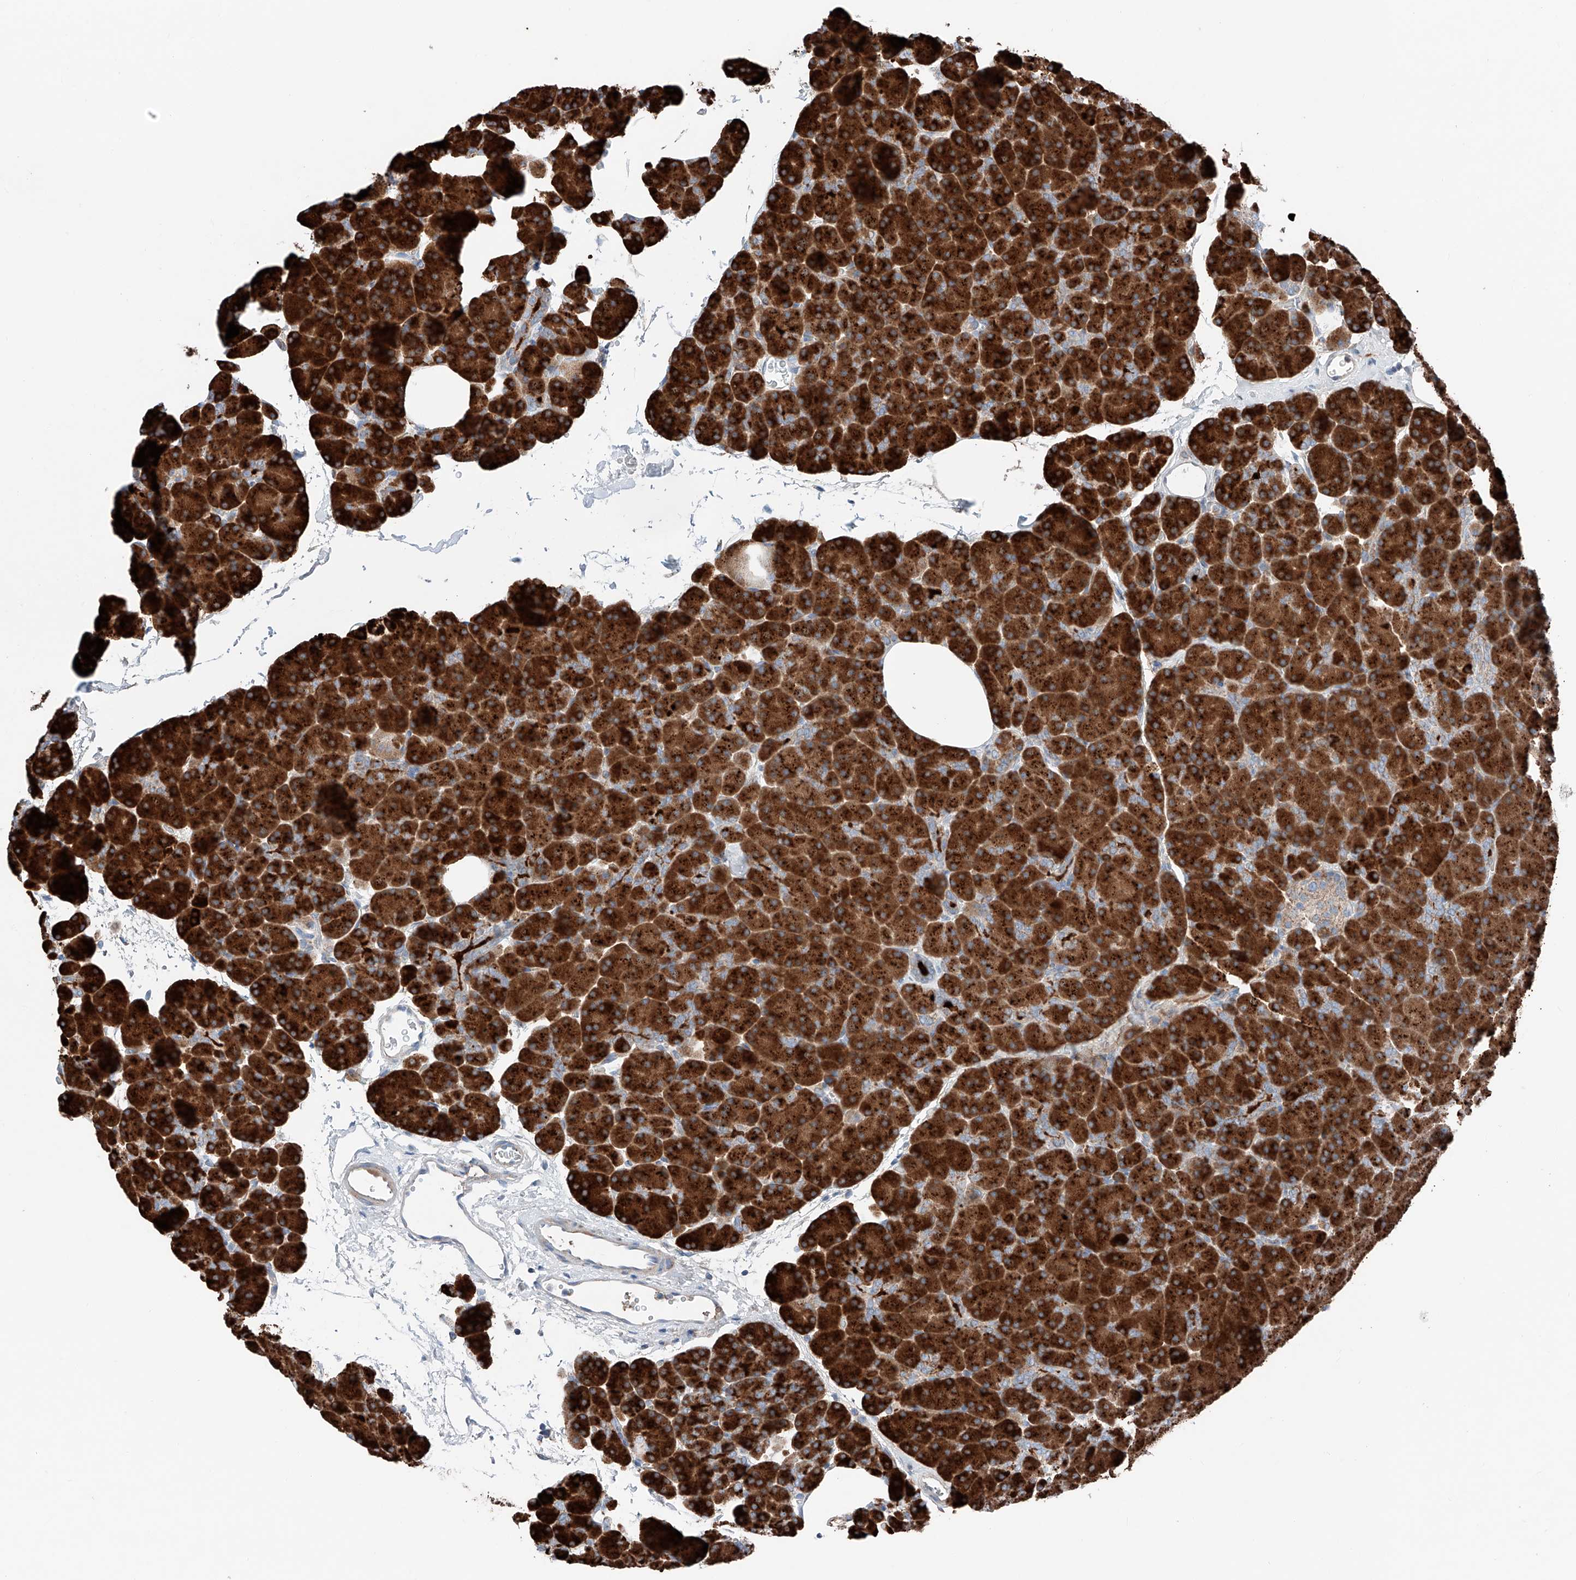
{"staining": {"intensity": "strong", "quantity": ">75%", "location": "cytoplasmic/membranous"}, "tissue": "pancreas", "cell_type": "Exocrine glandular cells", "image_type": "normal", "snomed": [{"axis": "morphology", "description": "Normal tissue, NOS"}, {"axis": "morphology", "description": "Carcinoid, malignant, NOS"}, {"axis": "topography", "description": "Pancreas"}], "caption": "Immunohistochemistry (IHC) staining of unremarkable pancreas, which shows high levels of strong cytoplasmic/membranous expression in approximately >75% of exocrine glandular cells indicating strong cytoplasmic/membranous protein expression. The staining was performed using DAB (3,3'-diaminobenzidine) (brown) for protein detection and nuclei were counterstained in hematoxylin (blue).", "gene": "MRAP", "patient": {"sex": "female", "age": 35}}